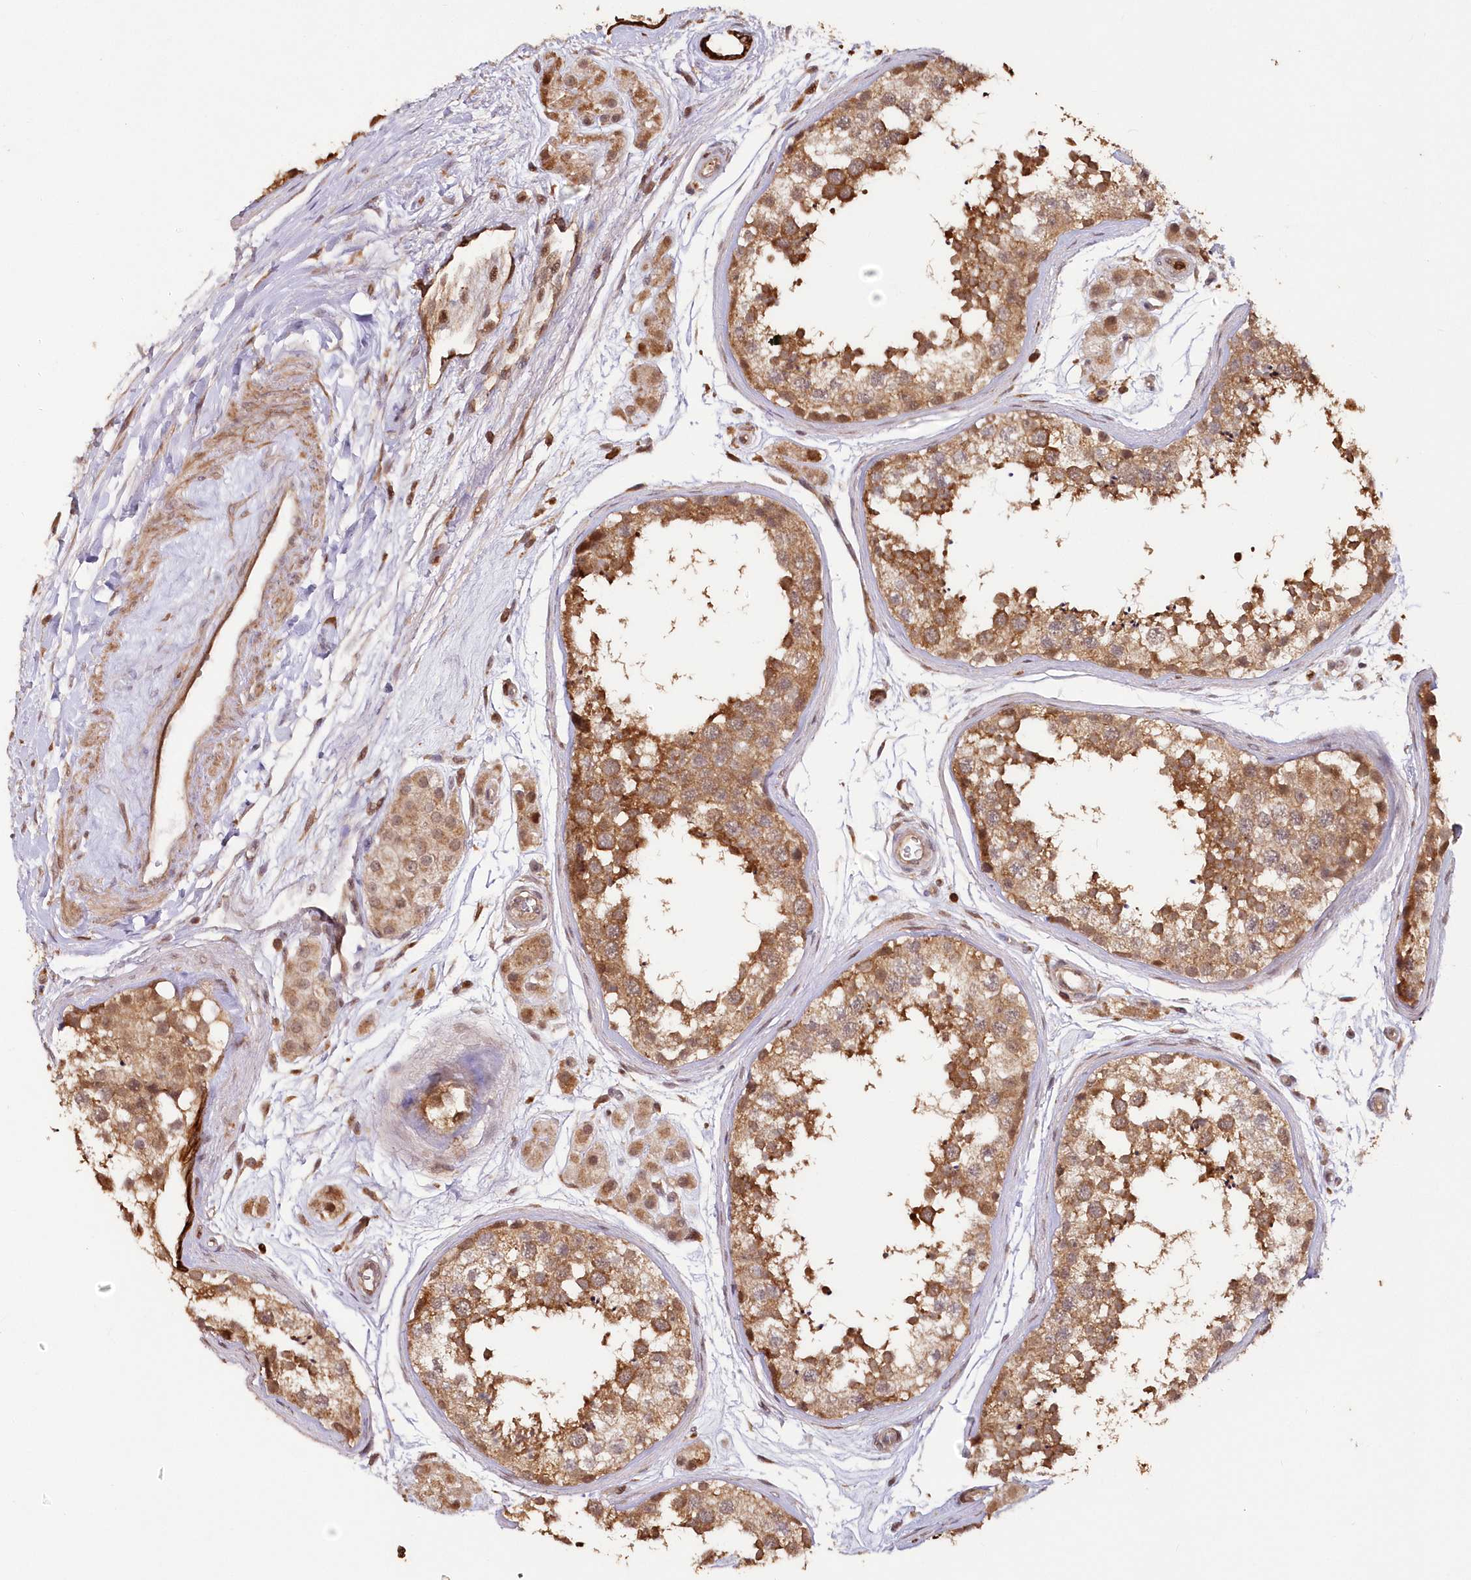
{"staining": {"intensity": "moderate", "quantity": ">75%", "location": "cytoplasmic/membranous"}, "tissue": "testis", "cell_type": "Cells in seminiferous ducts", "image_type": "normal", "snomed": [{"axis": "morphology", "description": "Normal tissue, NOS"}, {"axis": "topography", "description": "Testis"}], "caption": "The immunohistochemical stain labels moderate cytoplasmic/membranous positivity in cells in seminiferous ducts of benign testis.", "gene": "SNED1", "patient": {"sex": "male", "age": 56}}